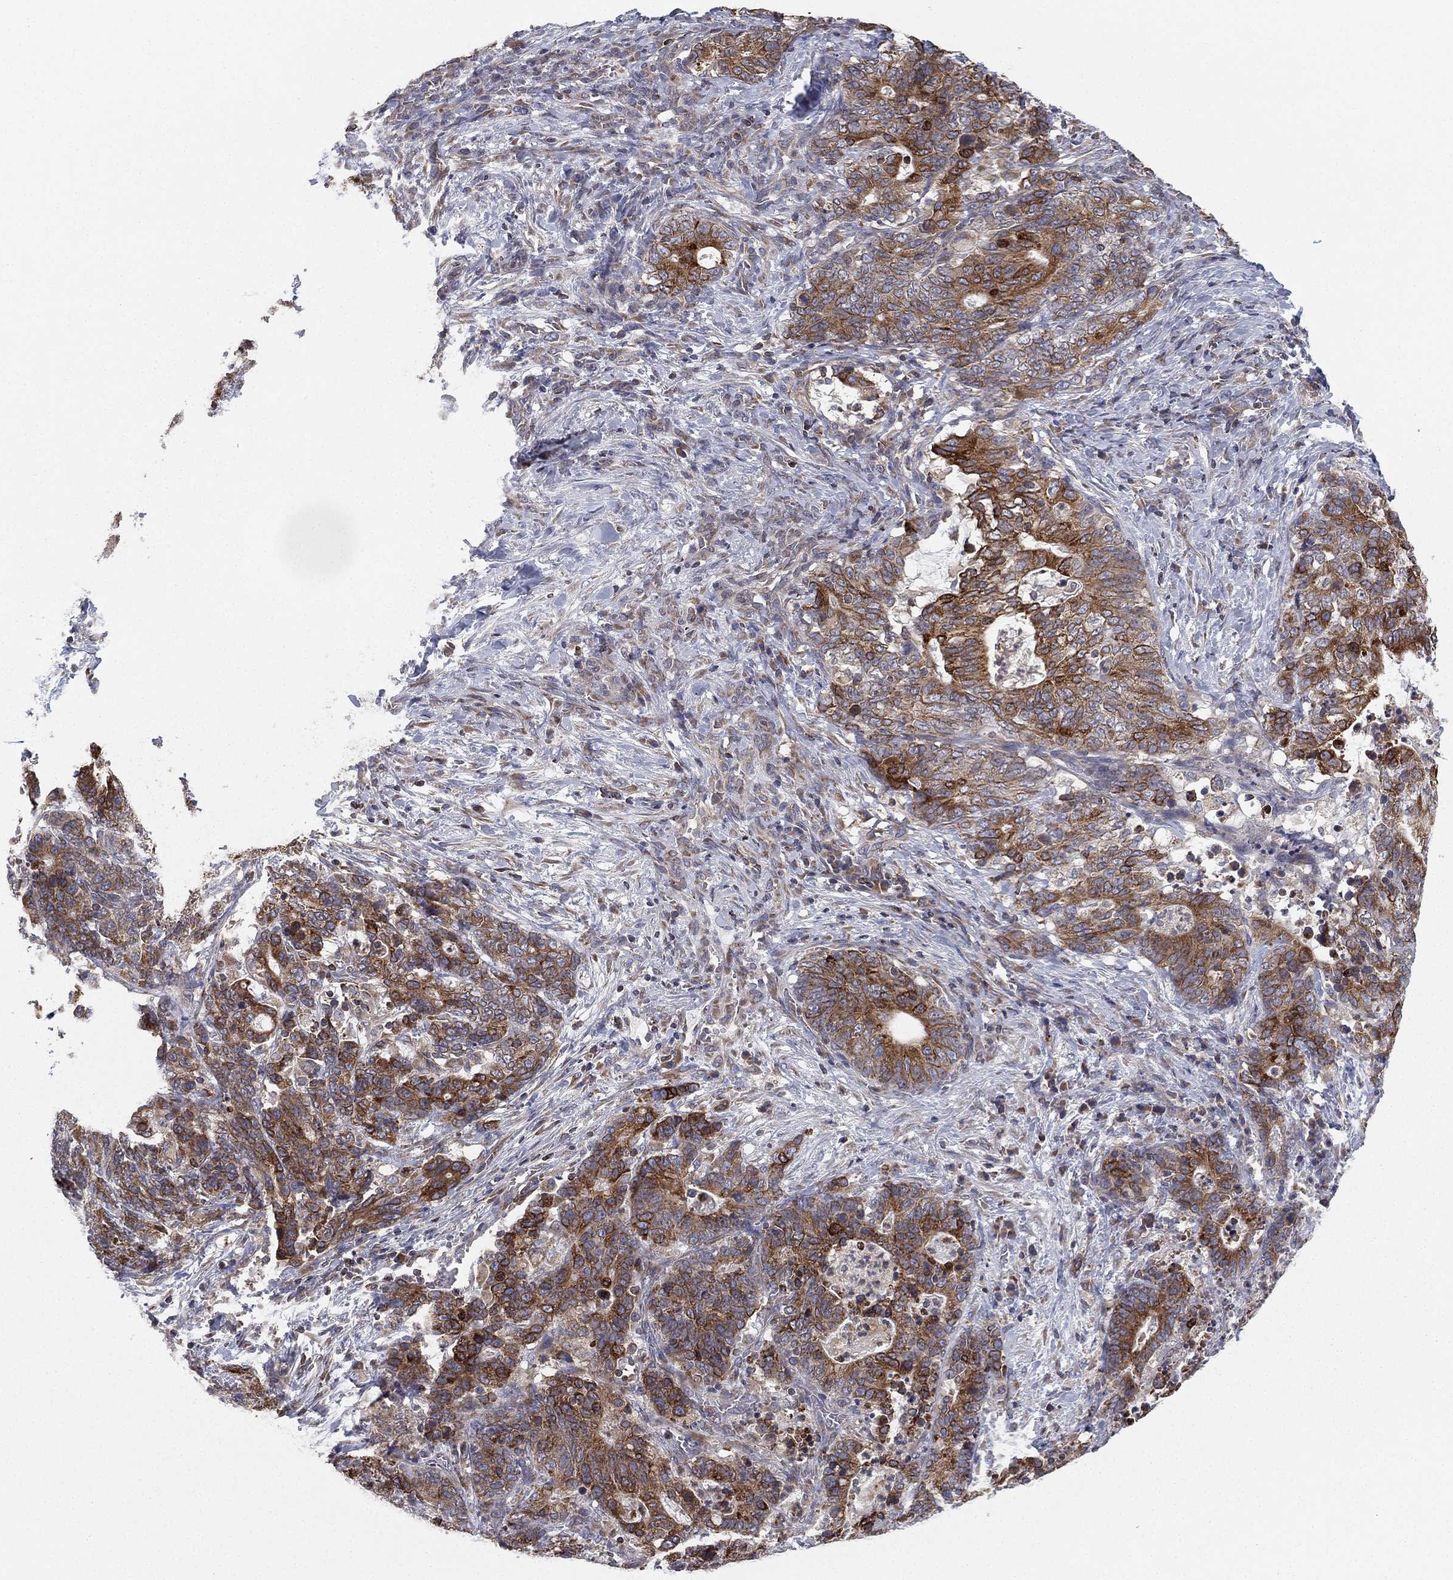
{"staining": {"intensity": "moderate", "quantity": "25%-75%", "location": "cytoplasmic/membranous"}, "tissue": "stomach cancer", "cell_type": "Tumor cells", "image_type": "cancer", "snomed": [{"axis": "morphology", "description": "Normal tissue, NOS"}, {"axis": "morphology", "description": "Adenocarcinoma, NOS"}, {"axis": "topography", "description": "Stomach"}], "caption": "A medium amount of moderate cytoplasmic/membranous expression is appreciated in approximately 25%-75% of tumor cells in adenocarcinoma (stomach) tissue.", "gene": "CYB5B", "patient": {"sex": "female", "age": 64}}